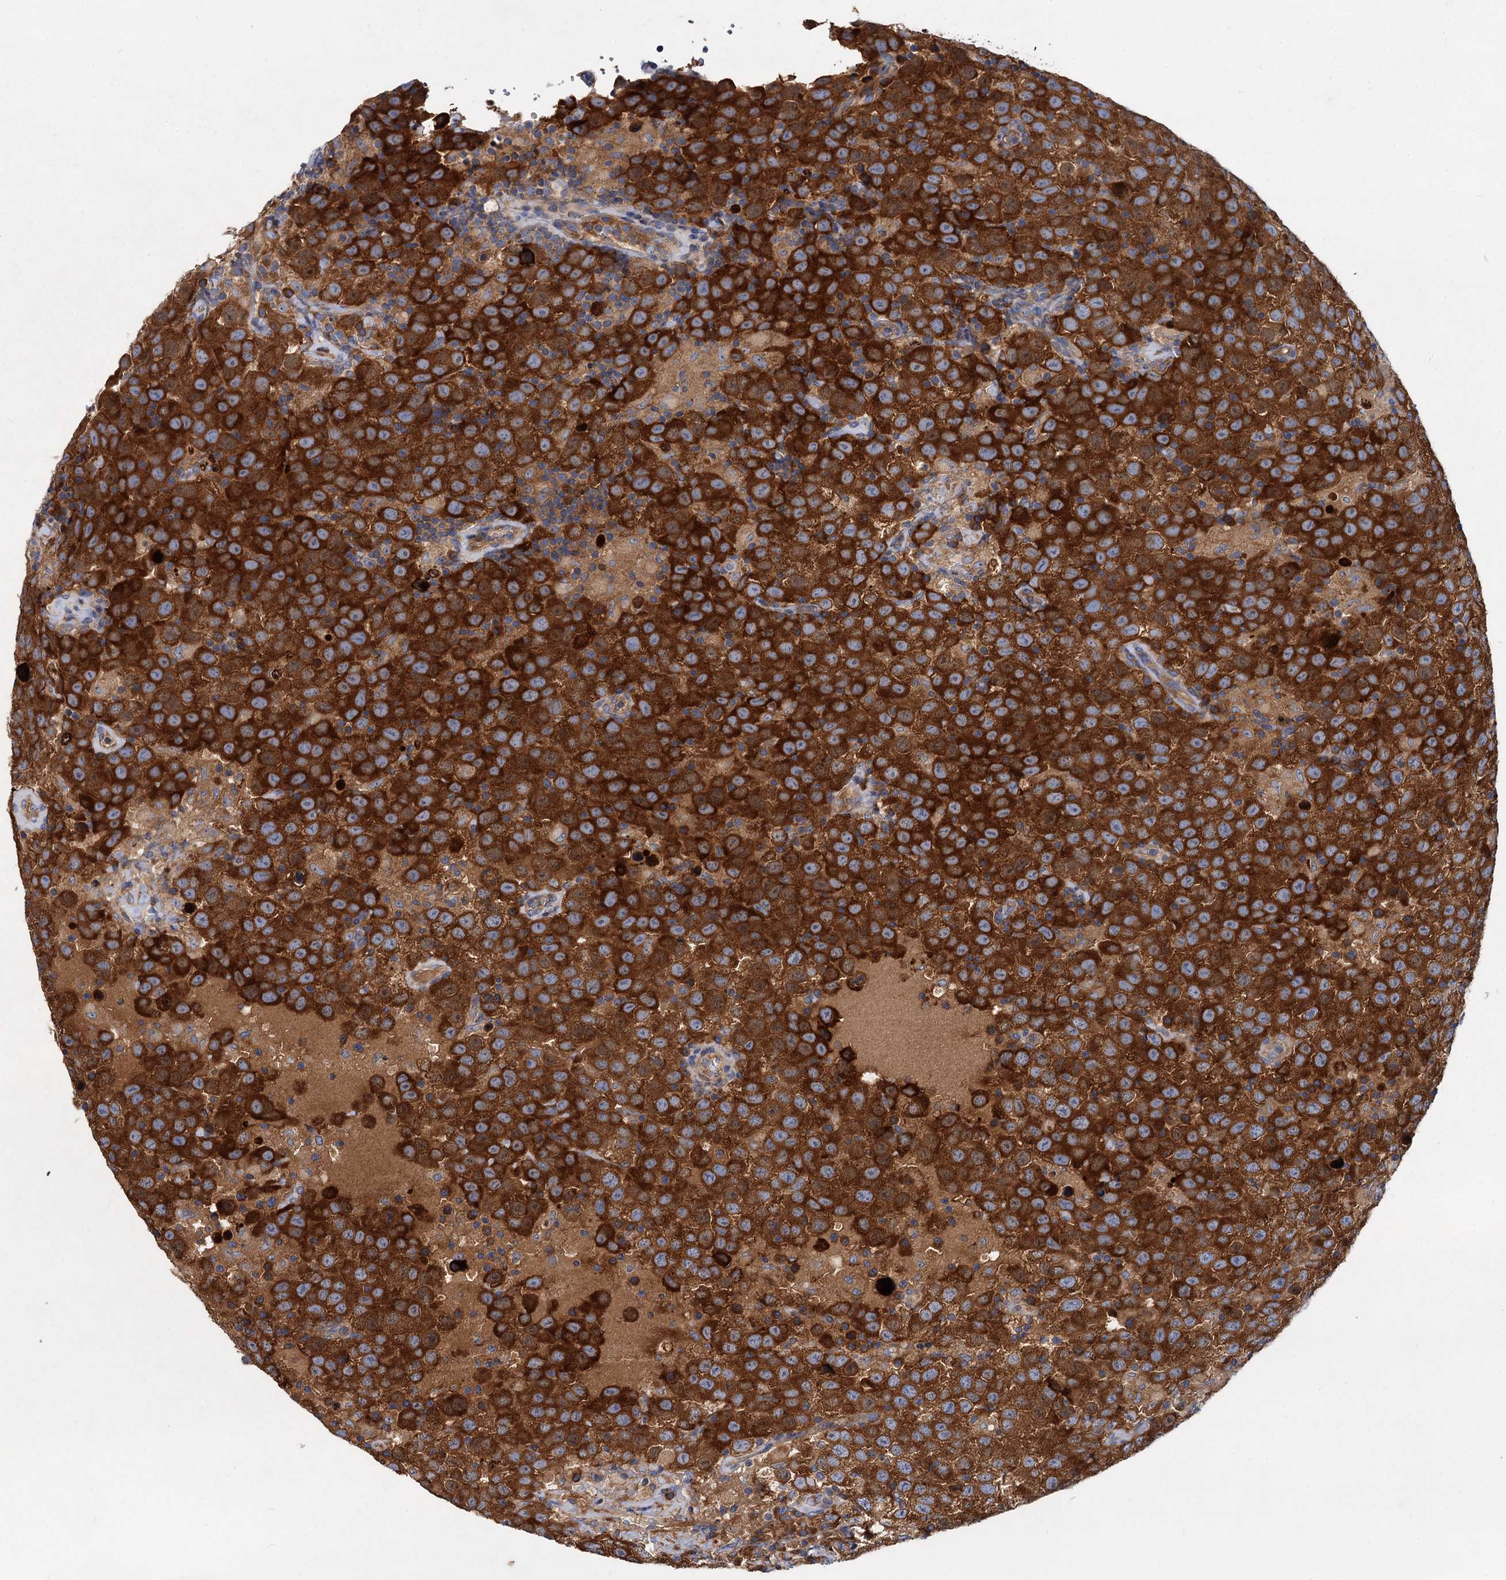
{"staining": {"intensity": "strong", "quantity": ">75%", "location": "cytoplasmic/membranous"}, "tissue": "testis cancer", "cell_type": "Tumor cells", "image_type": "cancer", "snomed": [{"axis": "morphology", "description": "Seminoma, NOS"}, {"axis": "topography", "description": "Testis"}], "caption": "The photomicrograph displays immunohistochemical staining of testis cancer. There is strong cytoplasmic/membranous expression is present in about >75% of tumor cells. Immunohistochemistry stains the protein in brown and the nuclei are stained blue.", "gene": "ALKBH7", "patient": {"sex": "male", "age": 41}}